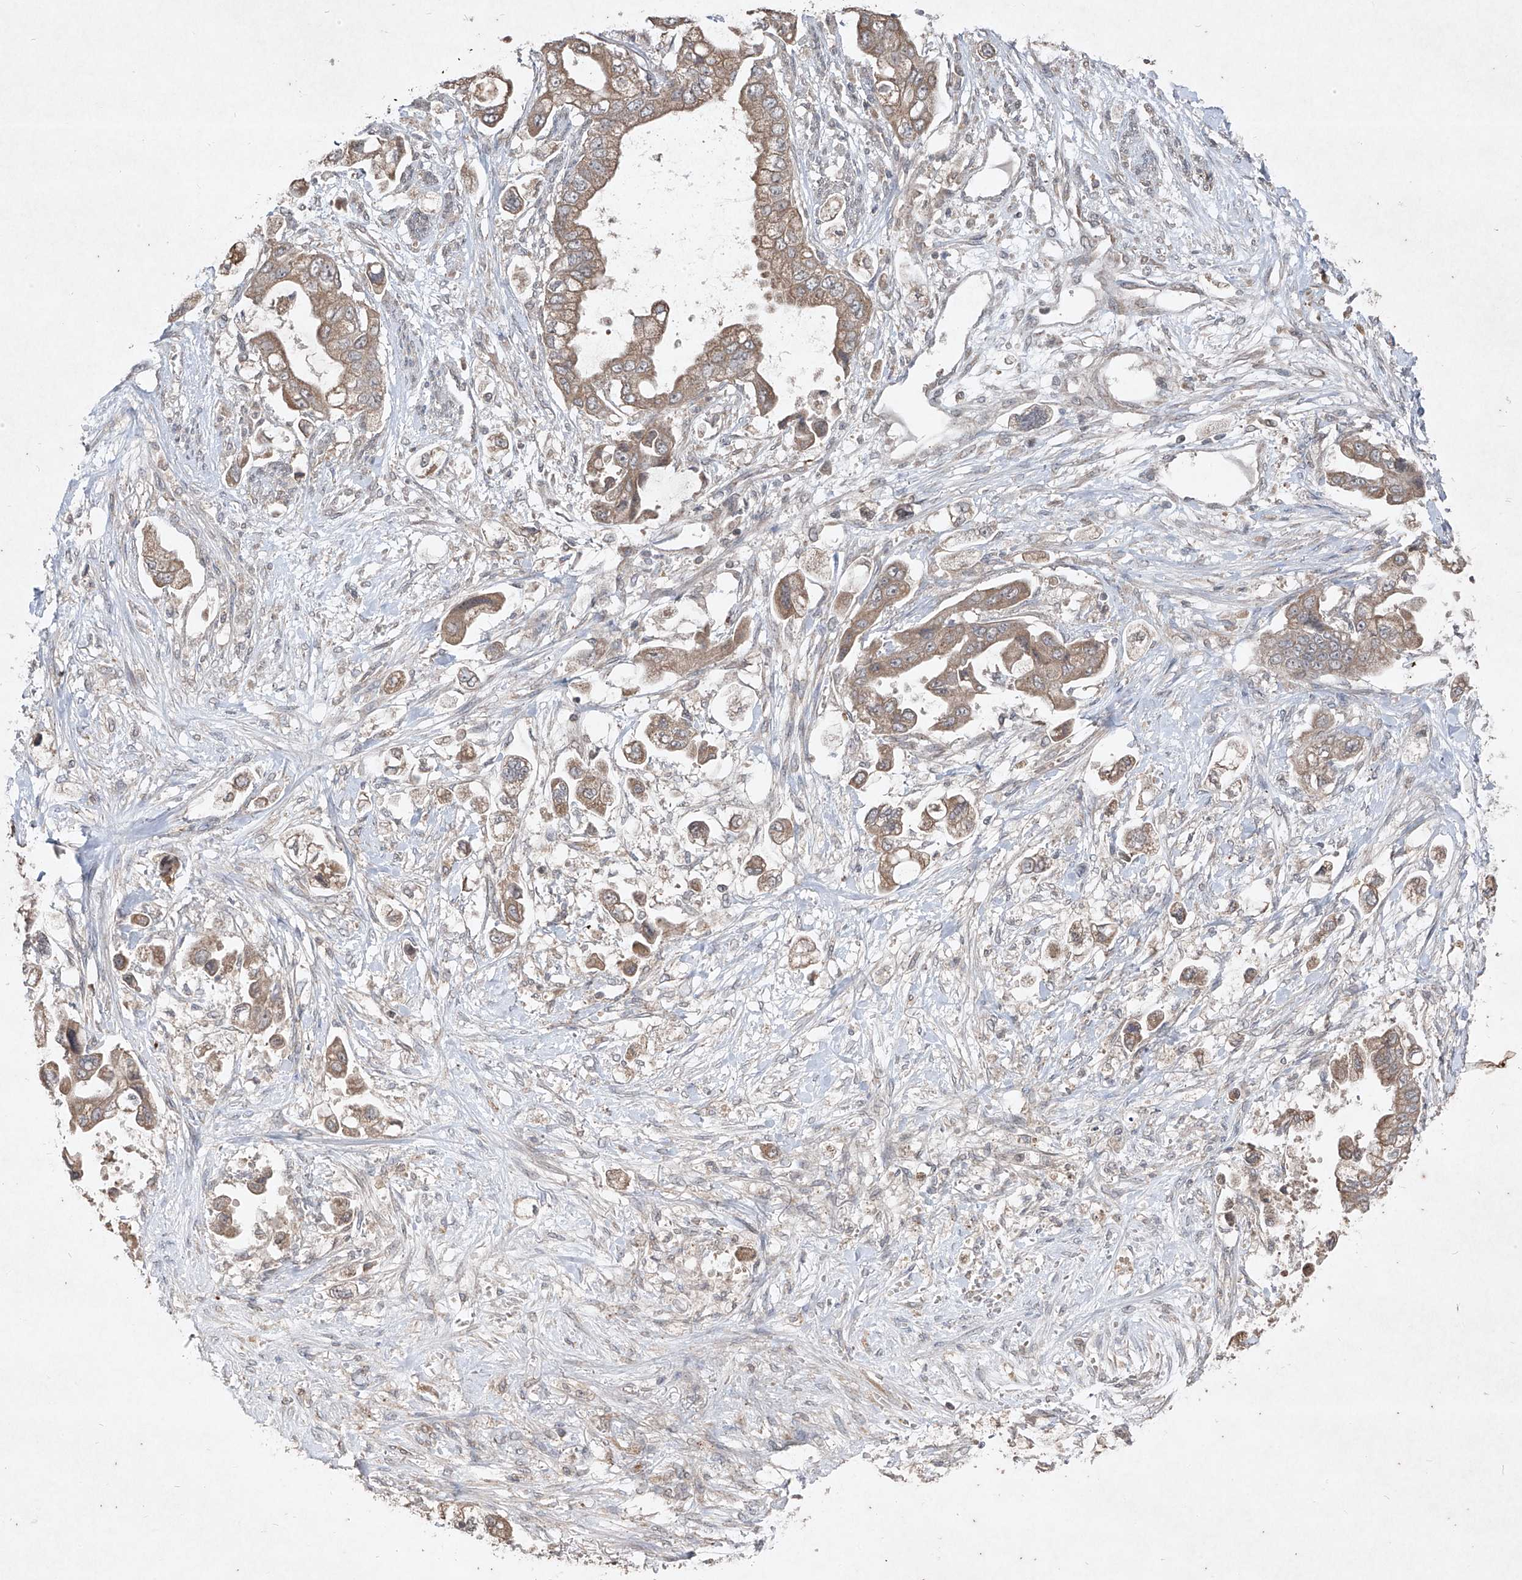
{"staining": {"intensity": "moderate", "quantity": ">75%", "location": "cytoplasmic/membranous"}, "tissue": "stomach cancer", "cell_type": "Tumor cells", "image_type": "cancer", "snomed": [{"axis": "morphology", "description": "Adenocarcinoma, NOS"}, {"axis": "topography", "description": "Stomach"}], "caption": "Moderate cytoplasmic/membranous staining is identified in about >75% of tumor cells in stomach cancer (adenocarcinoma).", "gene": "ABCD3", "patient": {"sex": "male", "age": 62}}